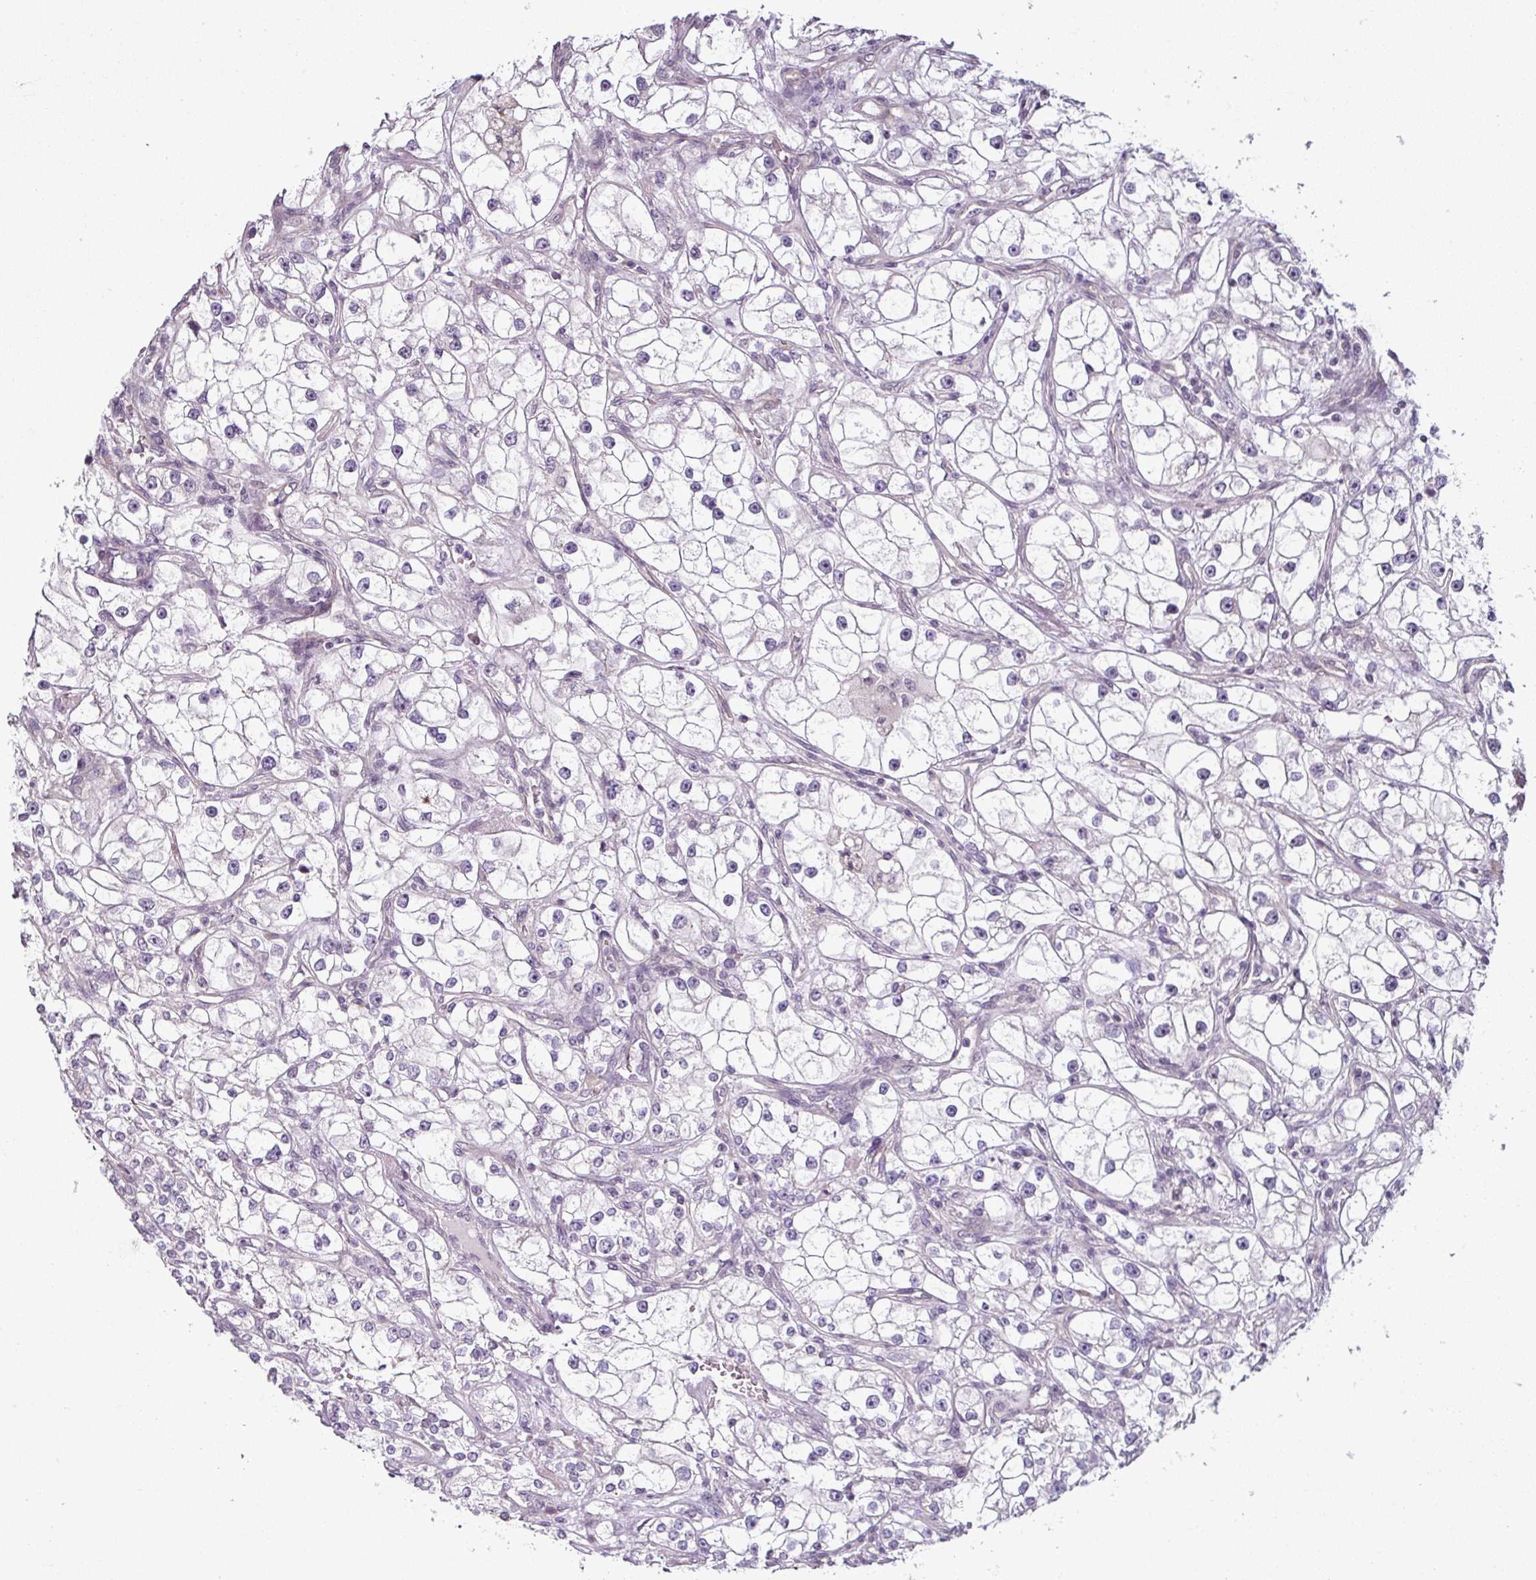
{"staining": {"intensity": "negative", "quantity": "none", "location": "none"}, "tissue": "renal cancer", "cell_type": "Tumor cells", "image_type": "cancer", "snomed": [{"axis": "morphology", "description": "Adenocarcinoma, NOS"}, {"axis": "topography", "description": "Kidney"}], "caption": "Protein analysis of renal cancer (adenocarcinoma) demonstrates no significant positivity in tumor cells.", "gene": "OR52D1", "patient": {"sex": "male", "age": 77}}